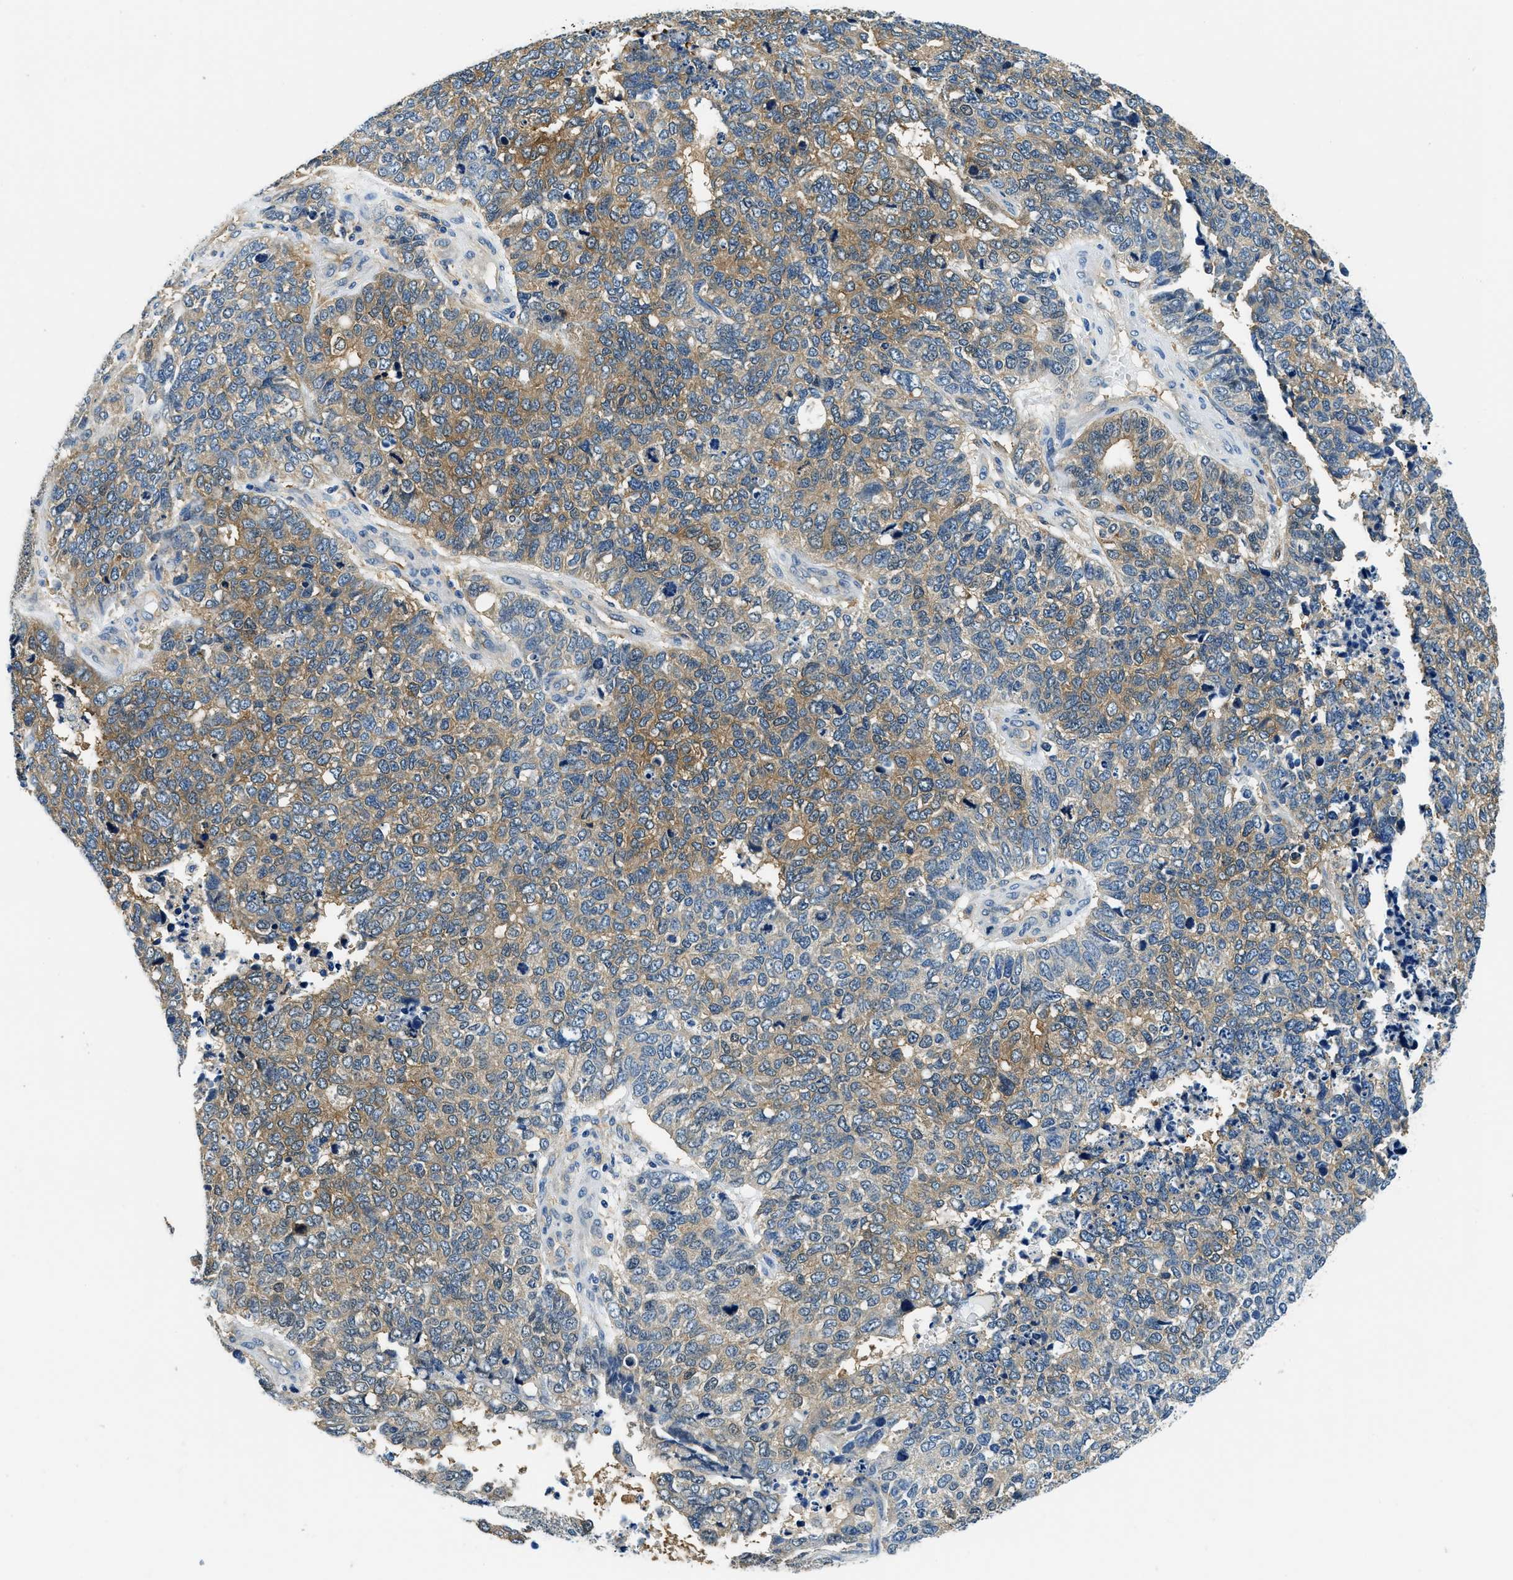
{"staining": {"intensity": "moderate", "quantity": "25%-75%", "location": "cytoplasmic/membranous"}, "tissue": "cervical cancer", "cell_type": "Tumor cells", "image_type": "cancer", "snomed": [{"axis": "morphology", "description": "Squamous cell carcinoma, NOS"}, {"axis": "topography", "description": "Cervix"}], "caption": "Immunohistochemical staining of human cervical cancer reveals medium levels of moderate cytoplasmic/membranous protein positivity in approximately 25%-75% of tumor cells.", "gene": "TWF1", "patient": {"sex": "female", "age": 63}}